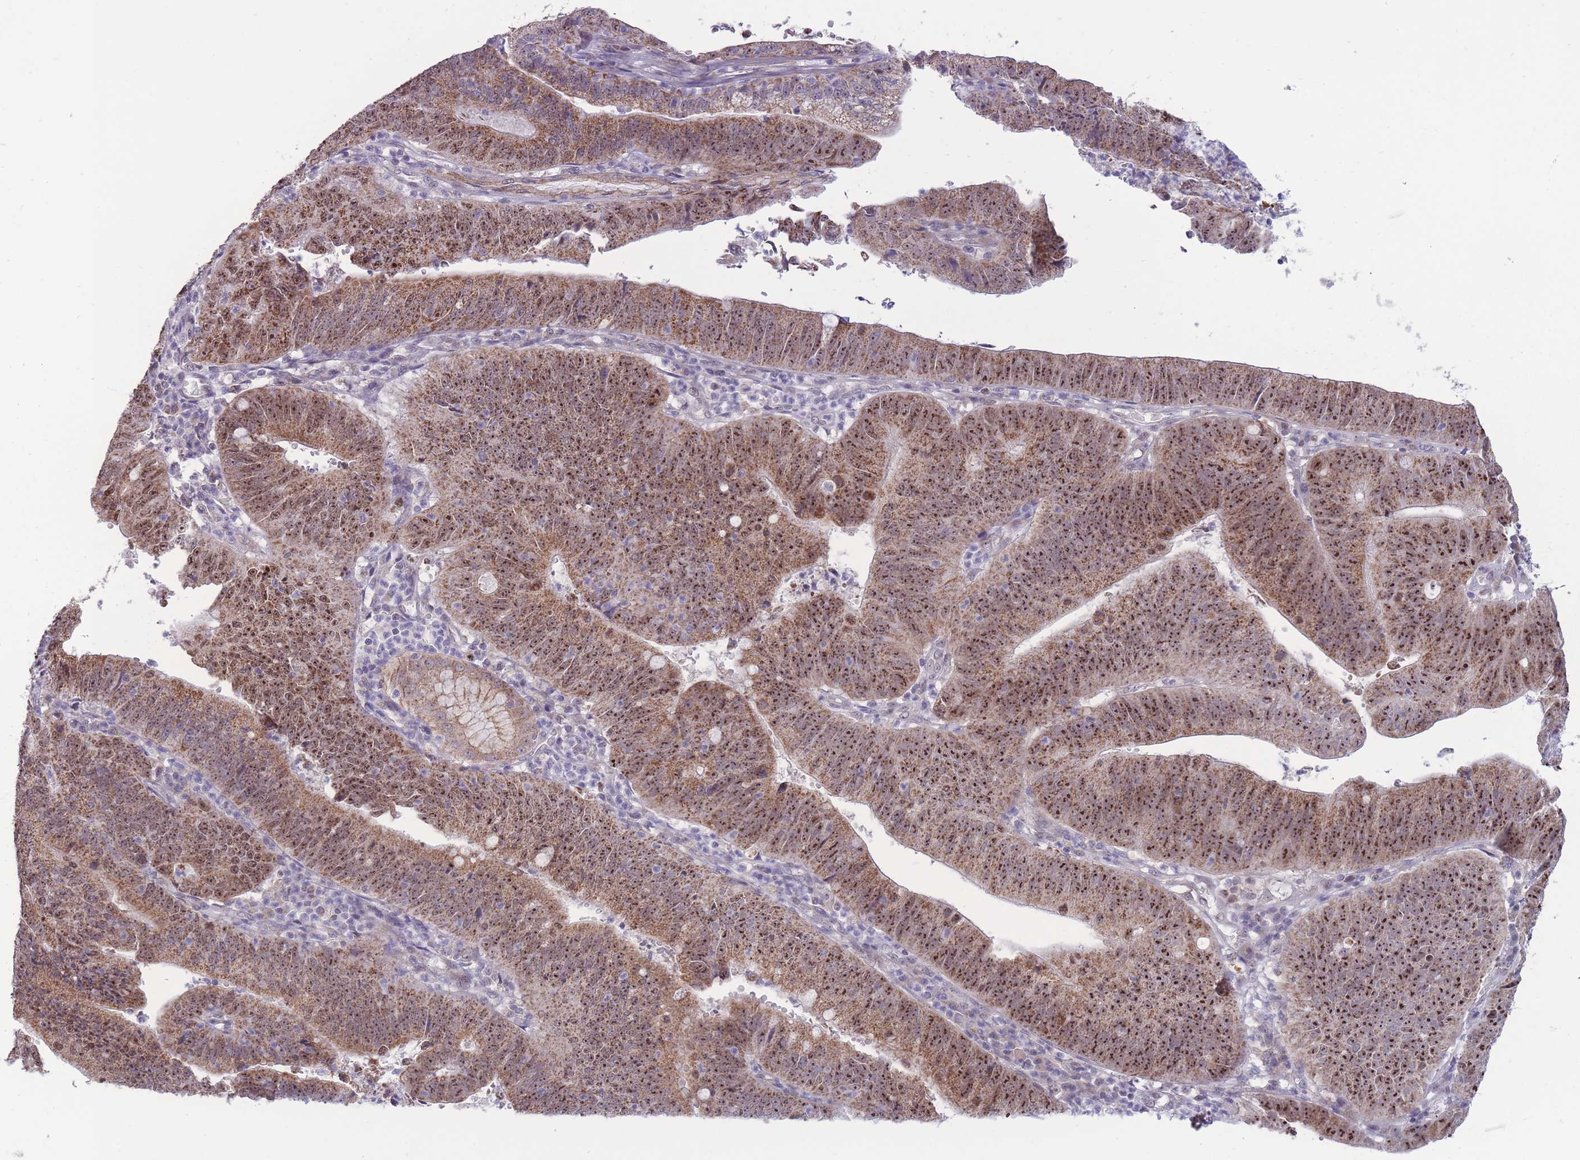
{"staining": {"intensity": "strong", "quantity": ">75%", "location": "cytoplasmic/membranous,nuclear"}, "tissue": "stomach cancer", "cell_type": "Tumor cells", "image_type": "cancer", "snomed": [{"axis": "morphology", "description": "Adenocarcinoma, NOS"}, {"axis": "topography", "description": "Stomach"}], "caption": "Protein staining of stomach cancer tissue demonstrates strong cytoplasmic/membranous and nuclear positivity in approximately >75% of tumor cells.", "gene": "MCIDAS", "patient": {"sex": "male", "age": 59}}